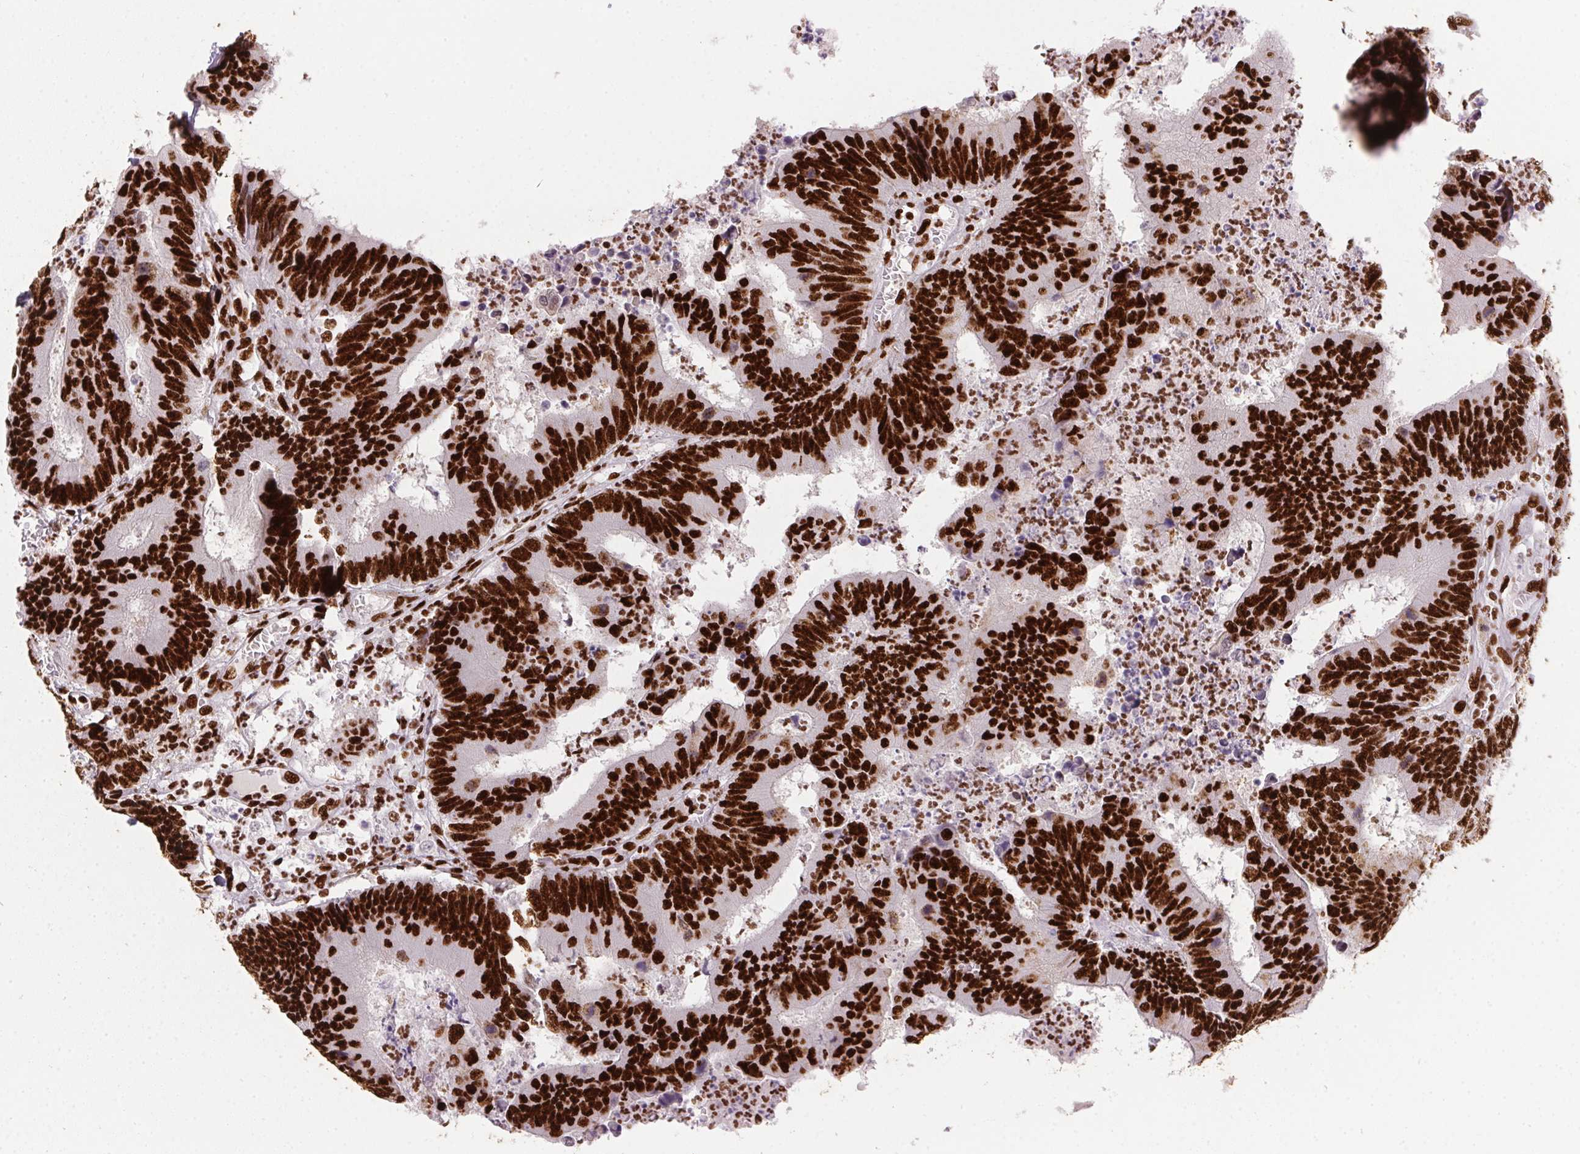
{"staining": {"intensity": "strong", "quantity": ">75%", "location": "nuclear"}, "tissue": "colorectal cancer", "cell_type": "Tumor cells", "image_type": "cancer", "snomed": [{"axis": "morphology", "description": "Adenocarcinoma, NOS"}, {"axis": "topography", "description": "Colon"}], "caption": "Colorectal adenocarcinoma stained with a brown dye demonstrates strong nuclear positive positivity in about >75% of tumor cells.", "gene": "PAGE3", "patient": {"sex": "female", "age": 67}}